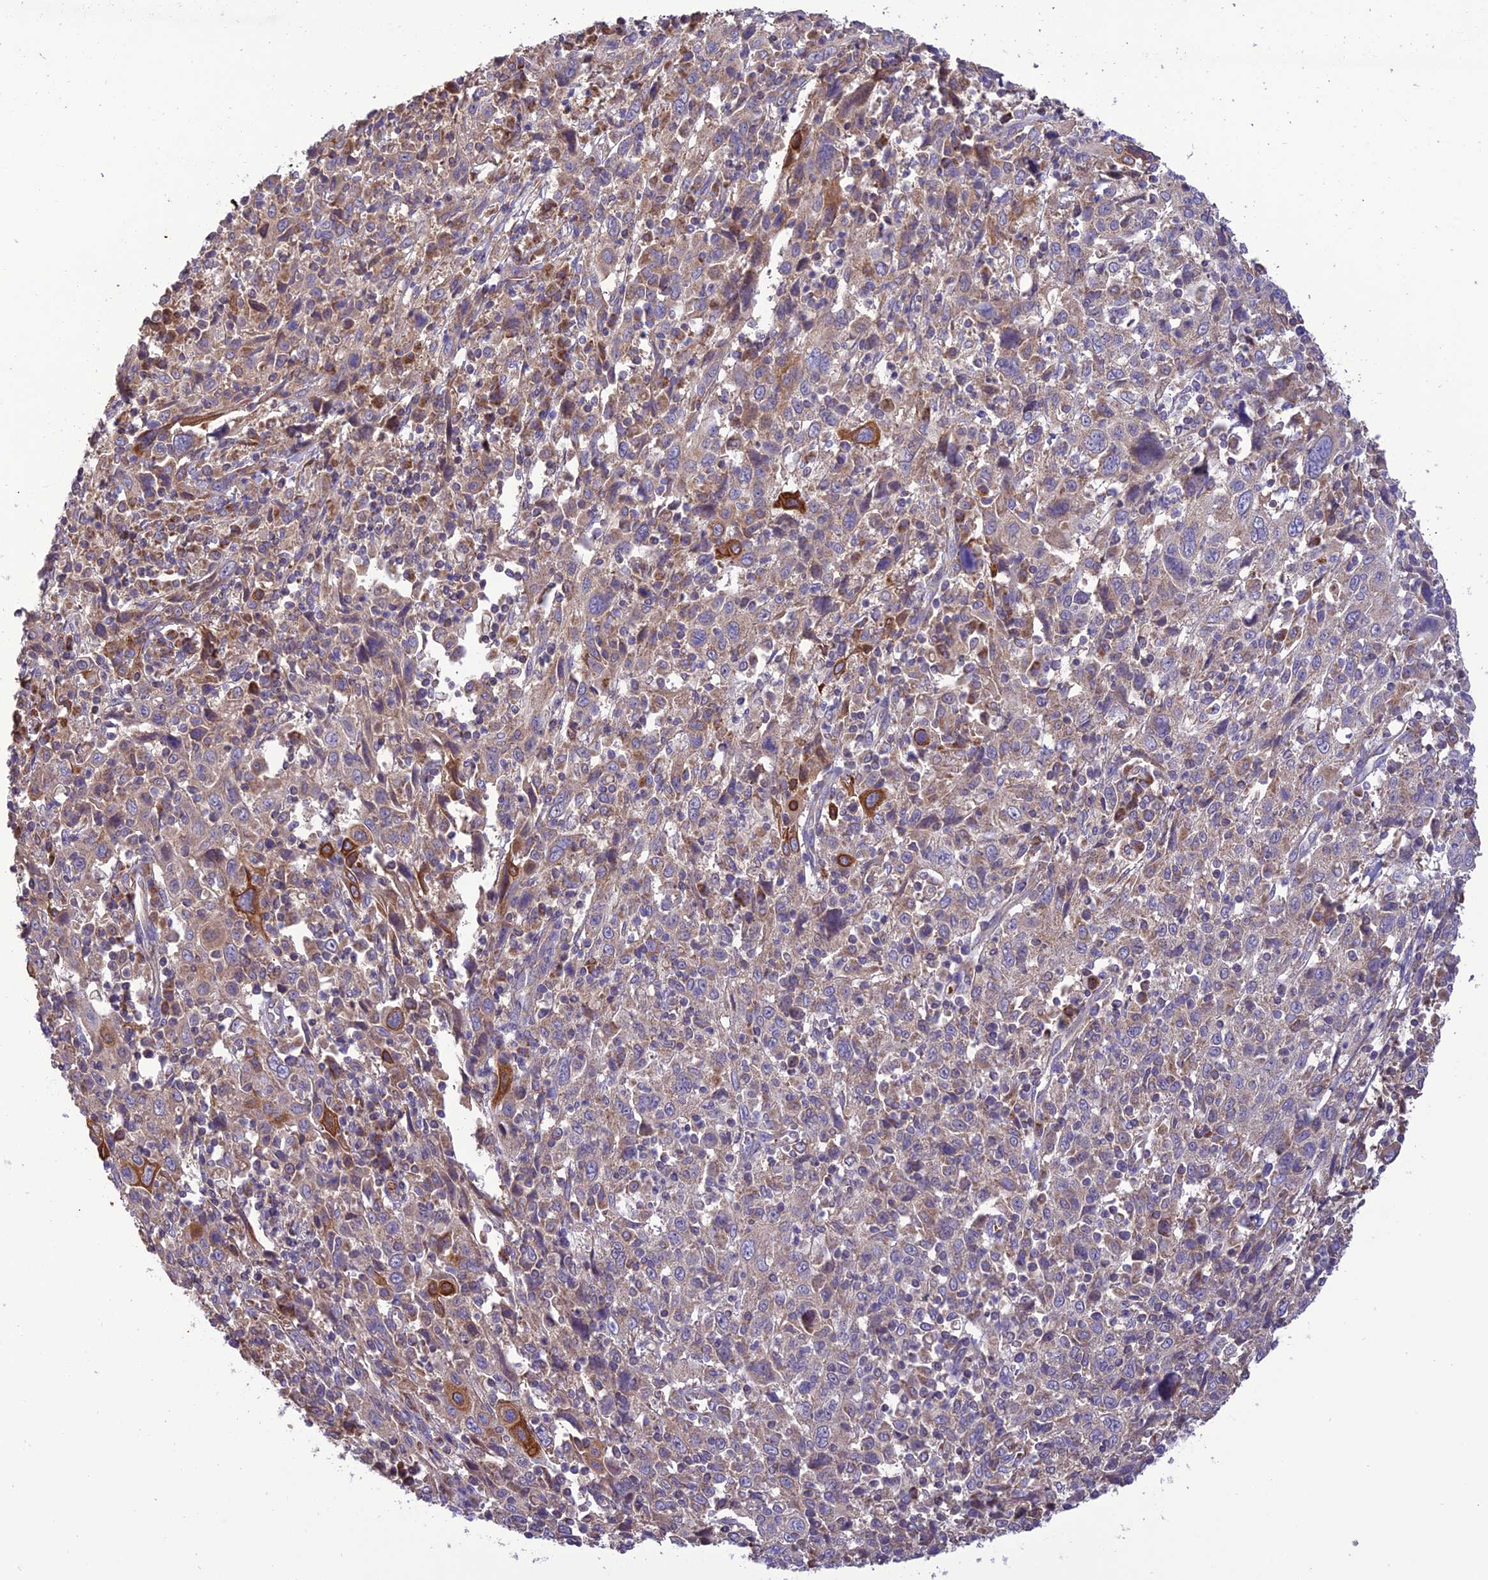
{"staining": {"intensity": "moderate", "quantity": "<25%", "location": "cytoplasmic/membranous"}, "tissue": "cervical cancer", "cell_type": "Tumor cells", "image_type": "cancer", "snomed": [{"axis": "morphology", "description": "Squamous cell carcinoma, NOS"}, {"axis": "topography", "description": "Cervix"}], "caption": "Immunohistochemical staining of human cervical squamous cell carcinoma shows low levels of moderate cytoplasmic/membranous staining in about <25% of tumor cells. The protein is stained brown, and the nuclei are stained in blue (DAB (3,3'-diaminobenzidine) IHC with brightfield microscopy, high magnification).", "gene": "NDUFAF1", "patient": {"sex": "female", "age": 46}}